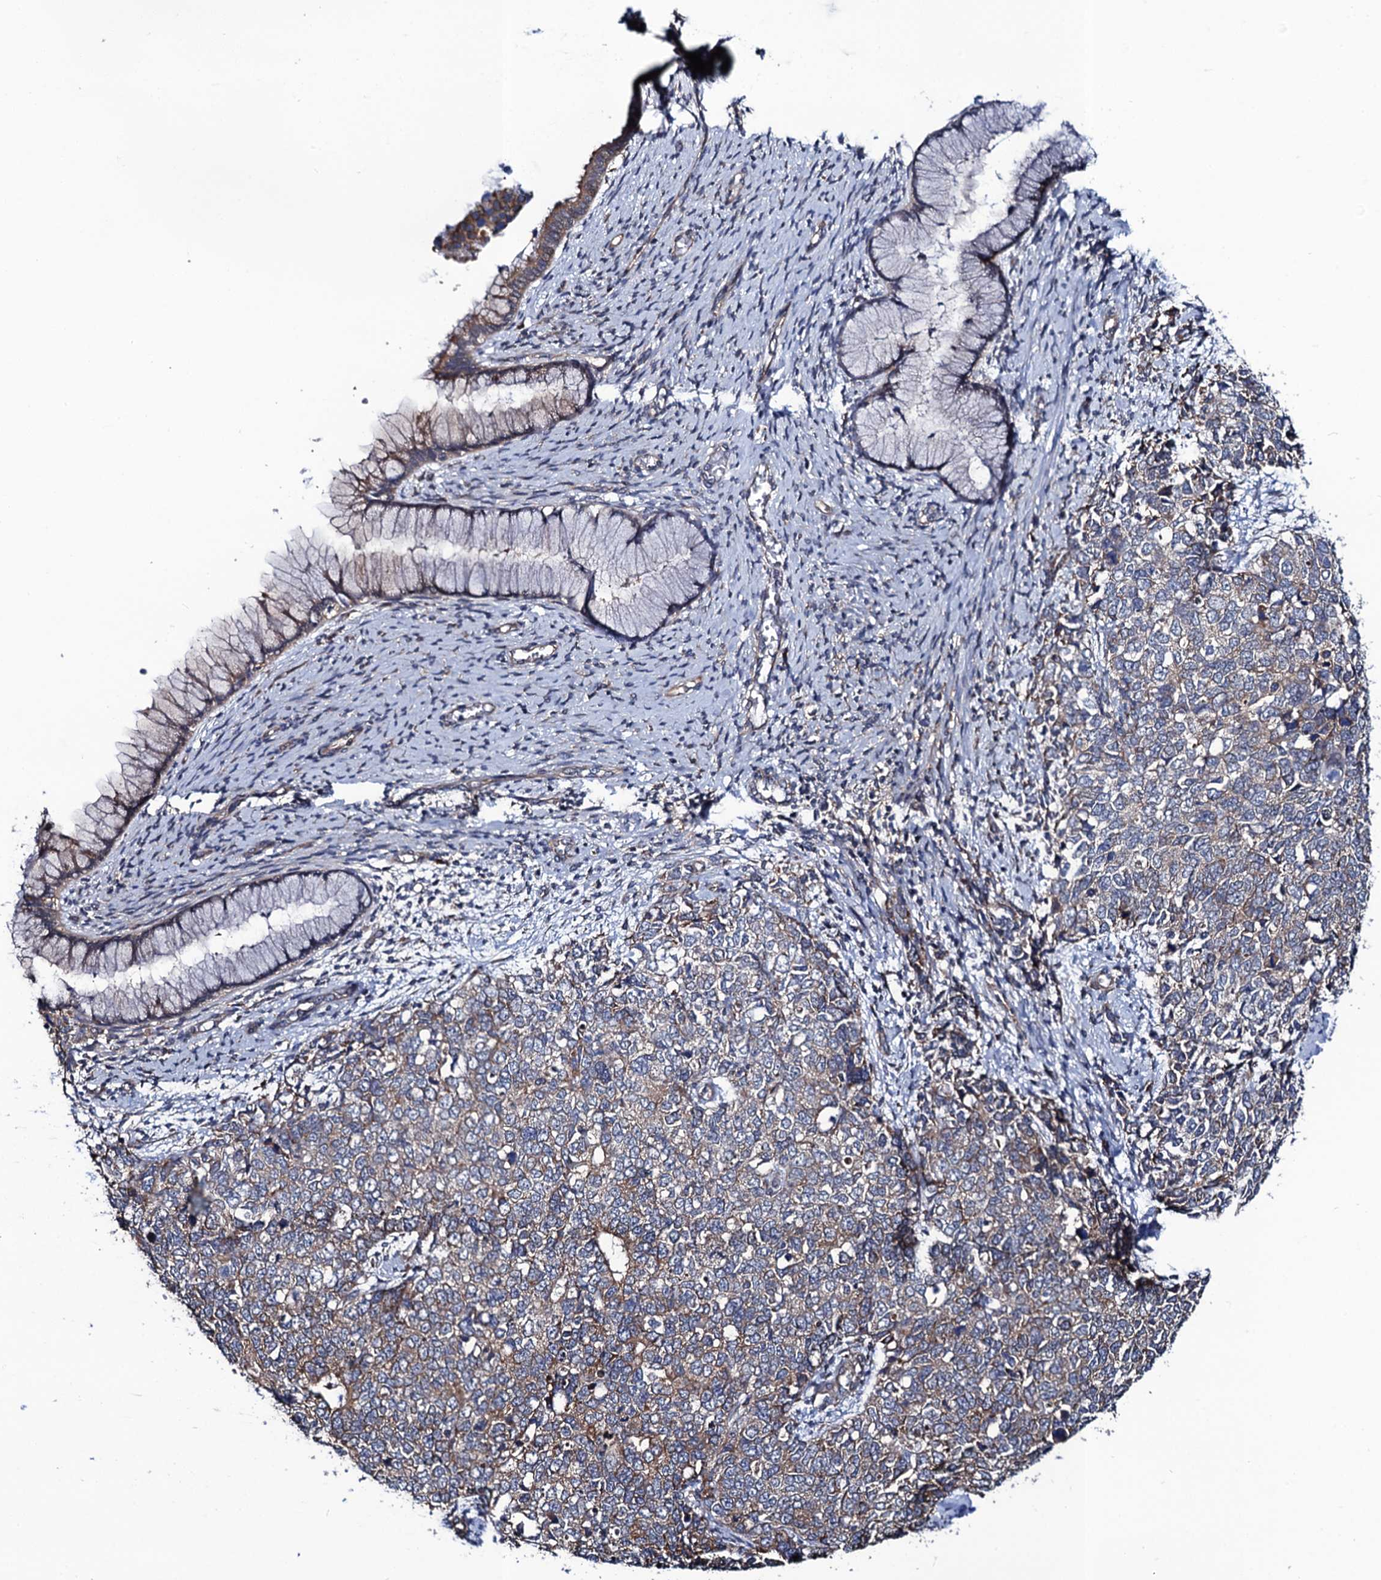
{"staining": {"intensity": "weak", "quantity": "25%-75%", "location": "cytoplasmic/membranous"}, "tissue": "cervical cancer", "cell_type": "Tumor cells", "image_type": "cancer", "snomed": [{"axis": "morphology", "description": "Squamous cell carcinoma, NOS"}, {"axis": "topography", "description": "Cervix"}], "caption": "Immunohistochemical staining of human cervical cancer displays weak cytoplasmic/membranous protein positivity in approximately 25%-75% of tumor cells.", "gene": "PGLS", "patient": {"sex": "female", "age": 63}}